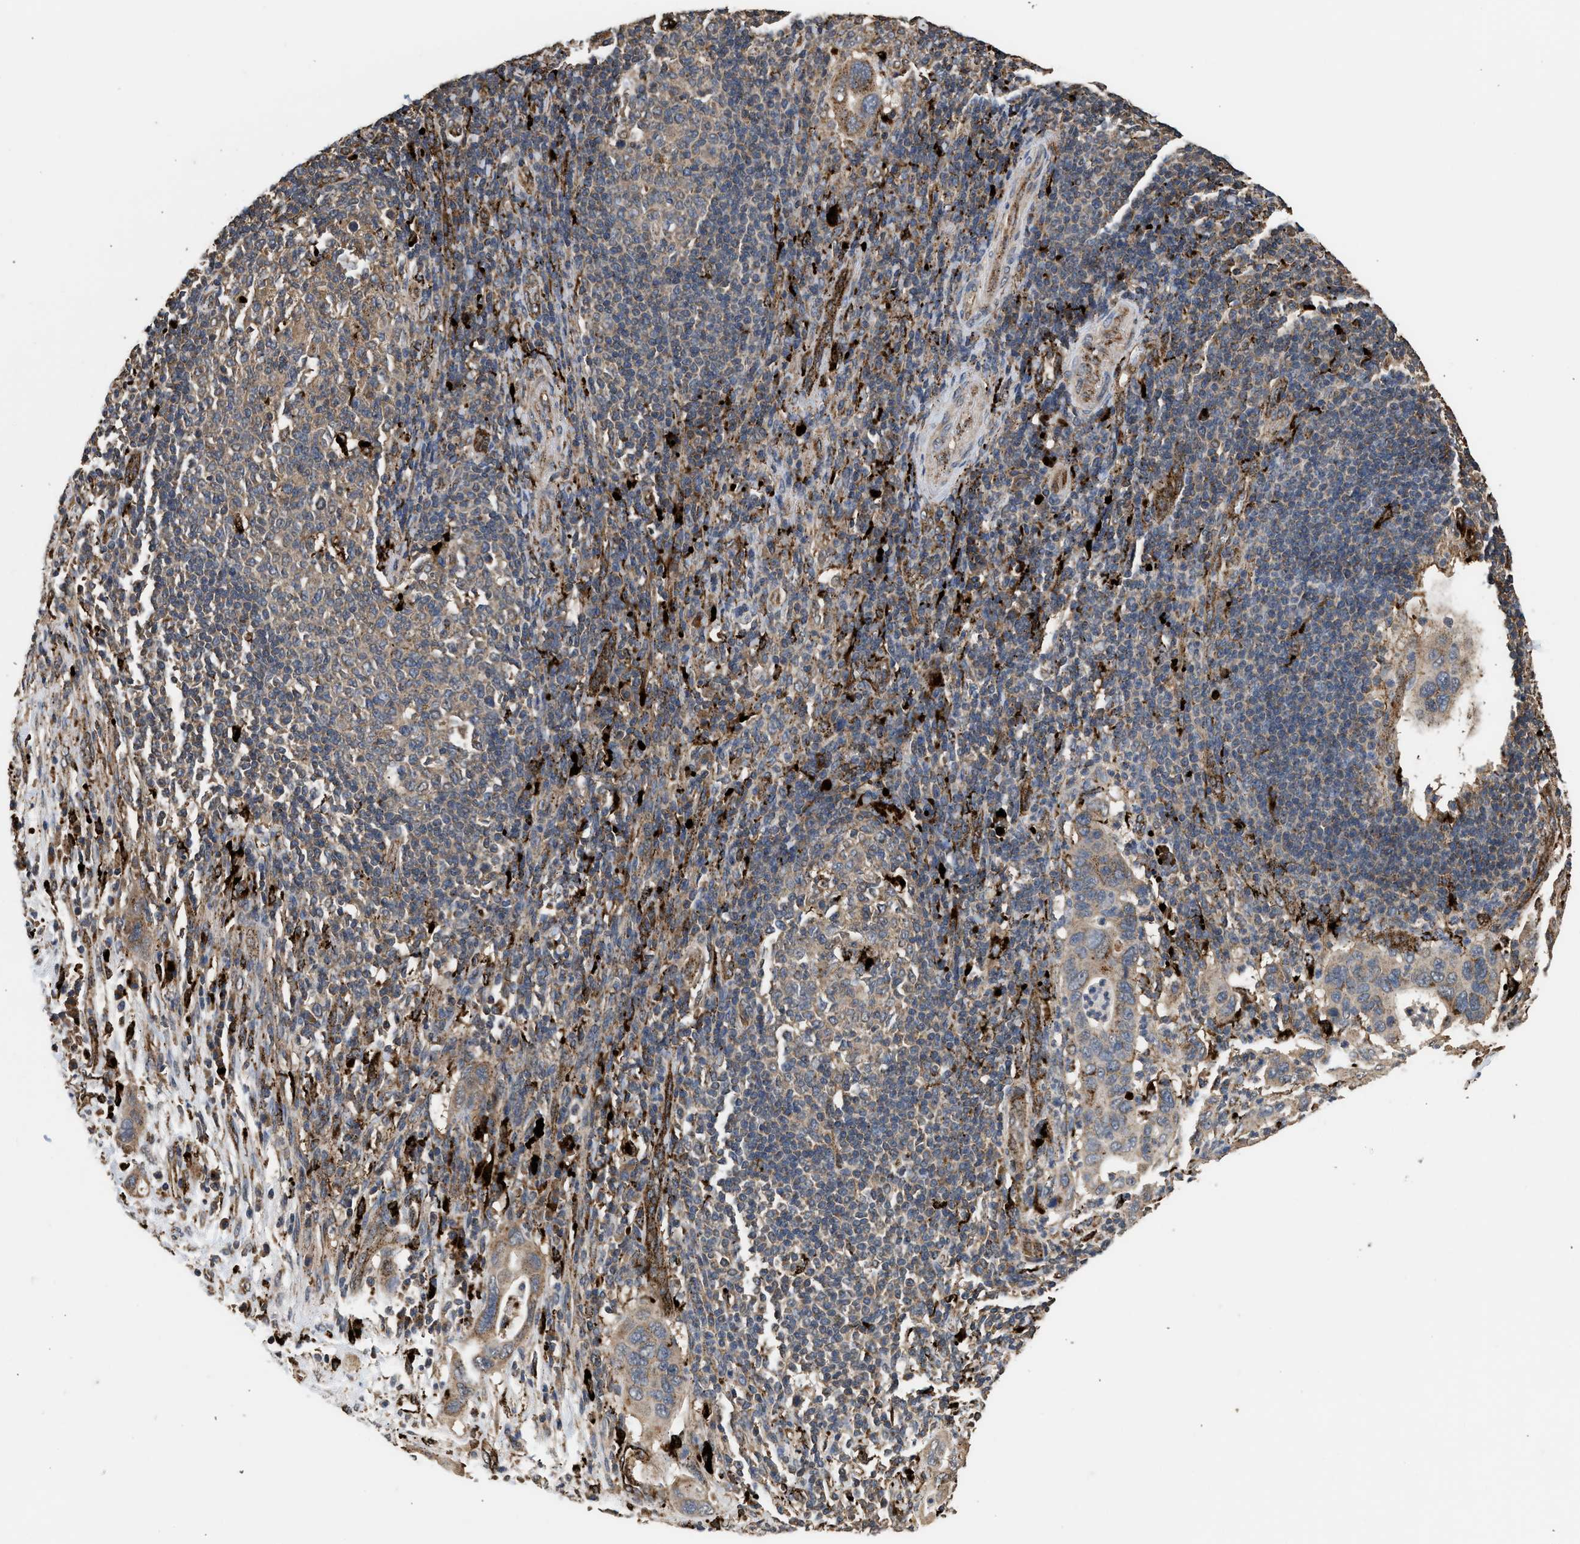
{"staining": {"intensity": "moderate", "quantity": ">75%", "location": "cytoplasmic/membranous"}, "tissue": "pancreatic cancer", "cell_type": "Tumor cells", "image_type": "cancer", "snomed": [{"axis": "morphology", "description": "Adenocarcinoma, NOS"}, {"axis": "topography", "description": "Pancreas"}], "caption": "A high-resolution histopathology image shows IHC staining of pancreatic cancer (adenocarcinoma), which shows moderate cytoplasmic/membranous positivity in about >75% of tumor cells.", "gene": "CTSV", "patient": {"sex": "female", "age": 71}}